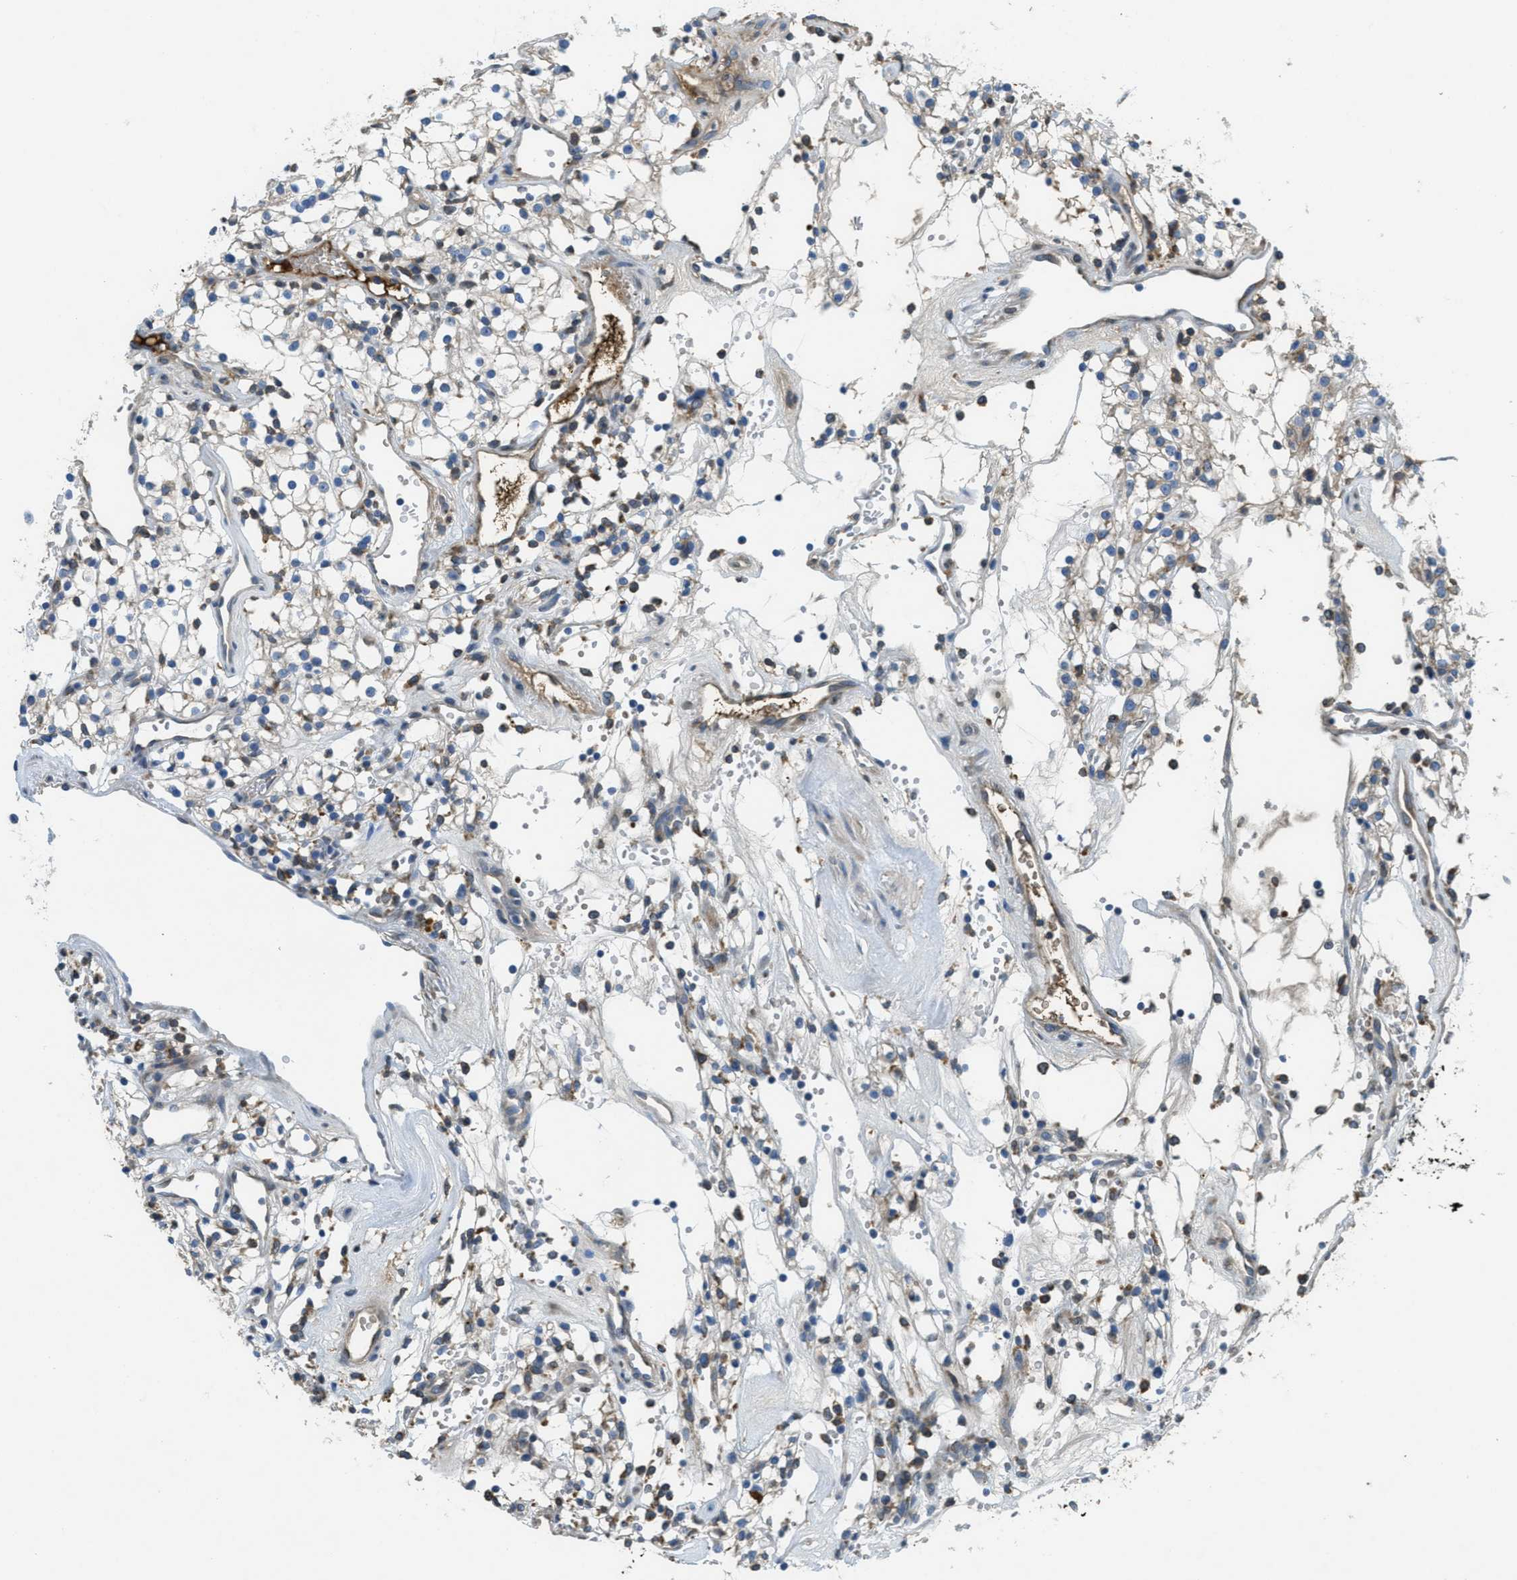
{"staining": {"intensity": "negative", "quantity": "none", "location": "none"}, "tissue": "renal cancer", "cell_type": "Tumor cells", "image_type": "cancer", "snomed": [{"axis": "morphology", "description": "Adenocarcinoma, NOS"}, {"axis": "topography", "description": "Kidney"}], "caption": "Renal cancer stained for a protein using immunohistochemistry (IHC) reveals no expression tumor cells.", "gene": "MPDU1", "patient": {"sex": "male", "age": 59}}